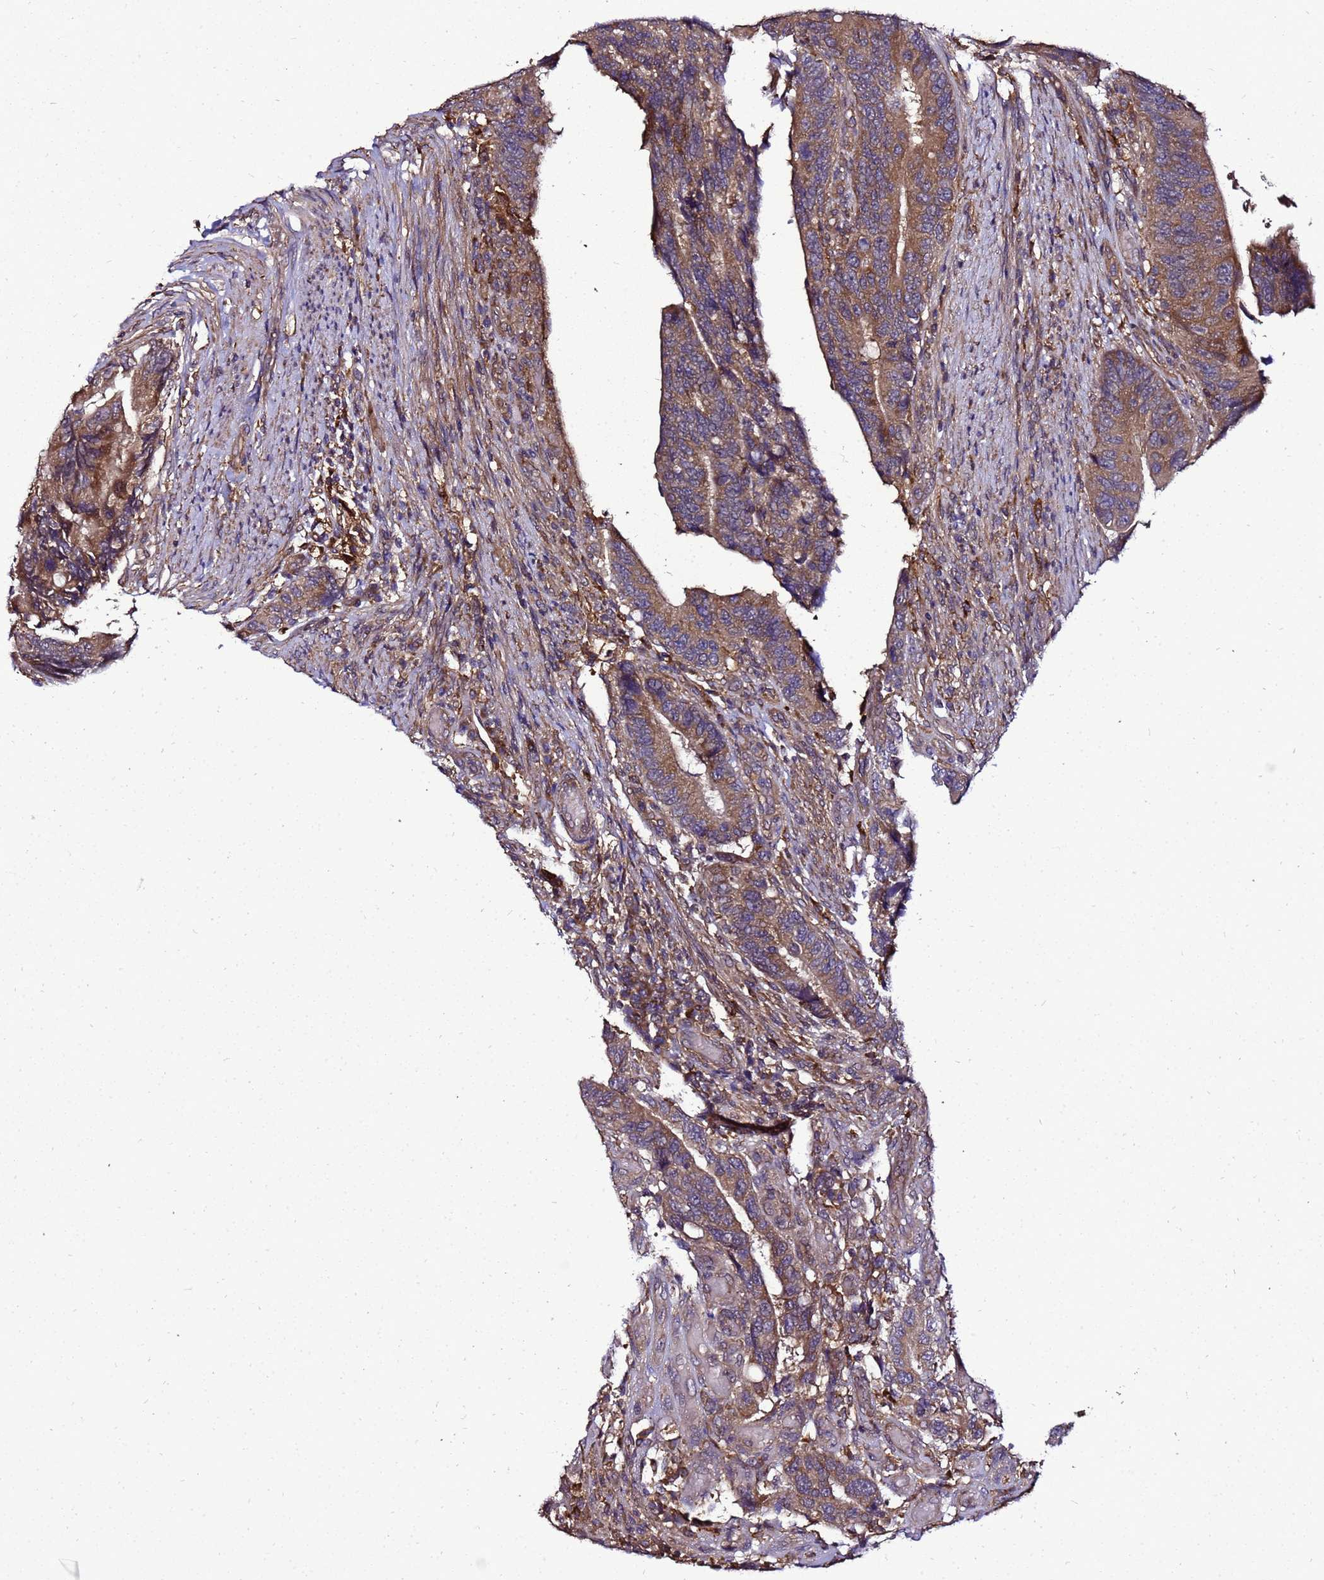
{"staining": {"intensity": "moderate", "quantity": ">75%", "location": "cytoplasmic/membranous"}, "tissue": "colorectal cancer", "cell_type": "Tumor cells", "image_type": "cancer", "snomed": [{"axis": "morphology", "description": "Adenocarcinoma, NOS"}, {"axis": "topography", "description": "Colon"}], "caption": "Protein expression analysis of colorectal adenocarcinoma displays moderate cytoplasmic/membranous positivity in approximately >75% of tumor cells. The protein is stained brown, and the nuclei are stained in blue (DAB (3,3'-diaminobenzidine) IHC with brightfield microscopy, high magnification).", "gene": "TRABD", "patient": {"sex": "male", "age": 87}}